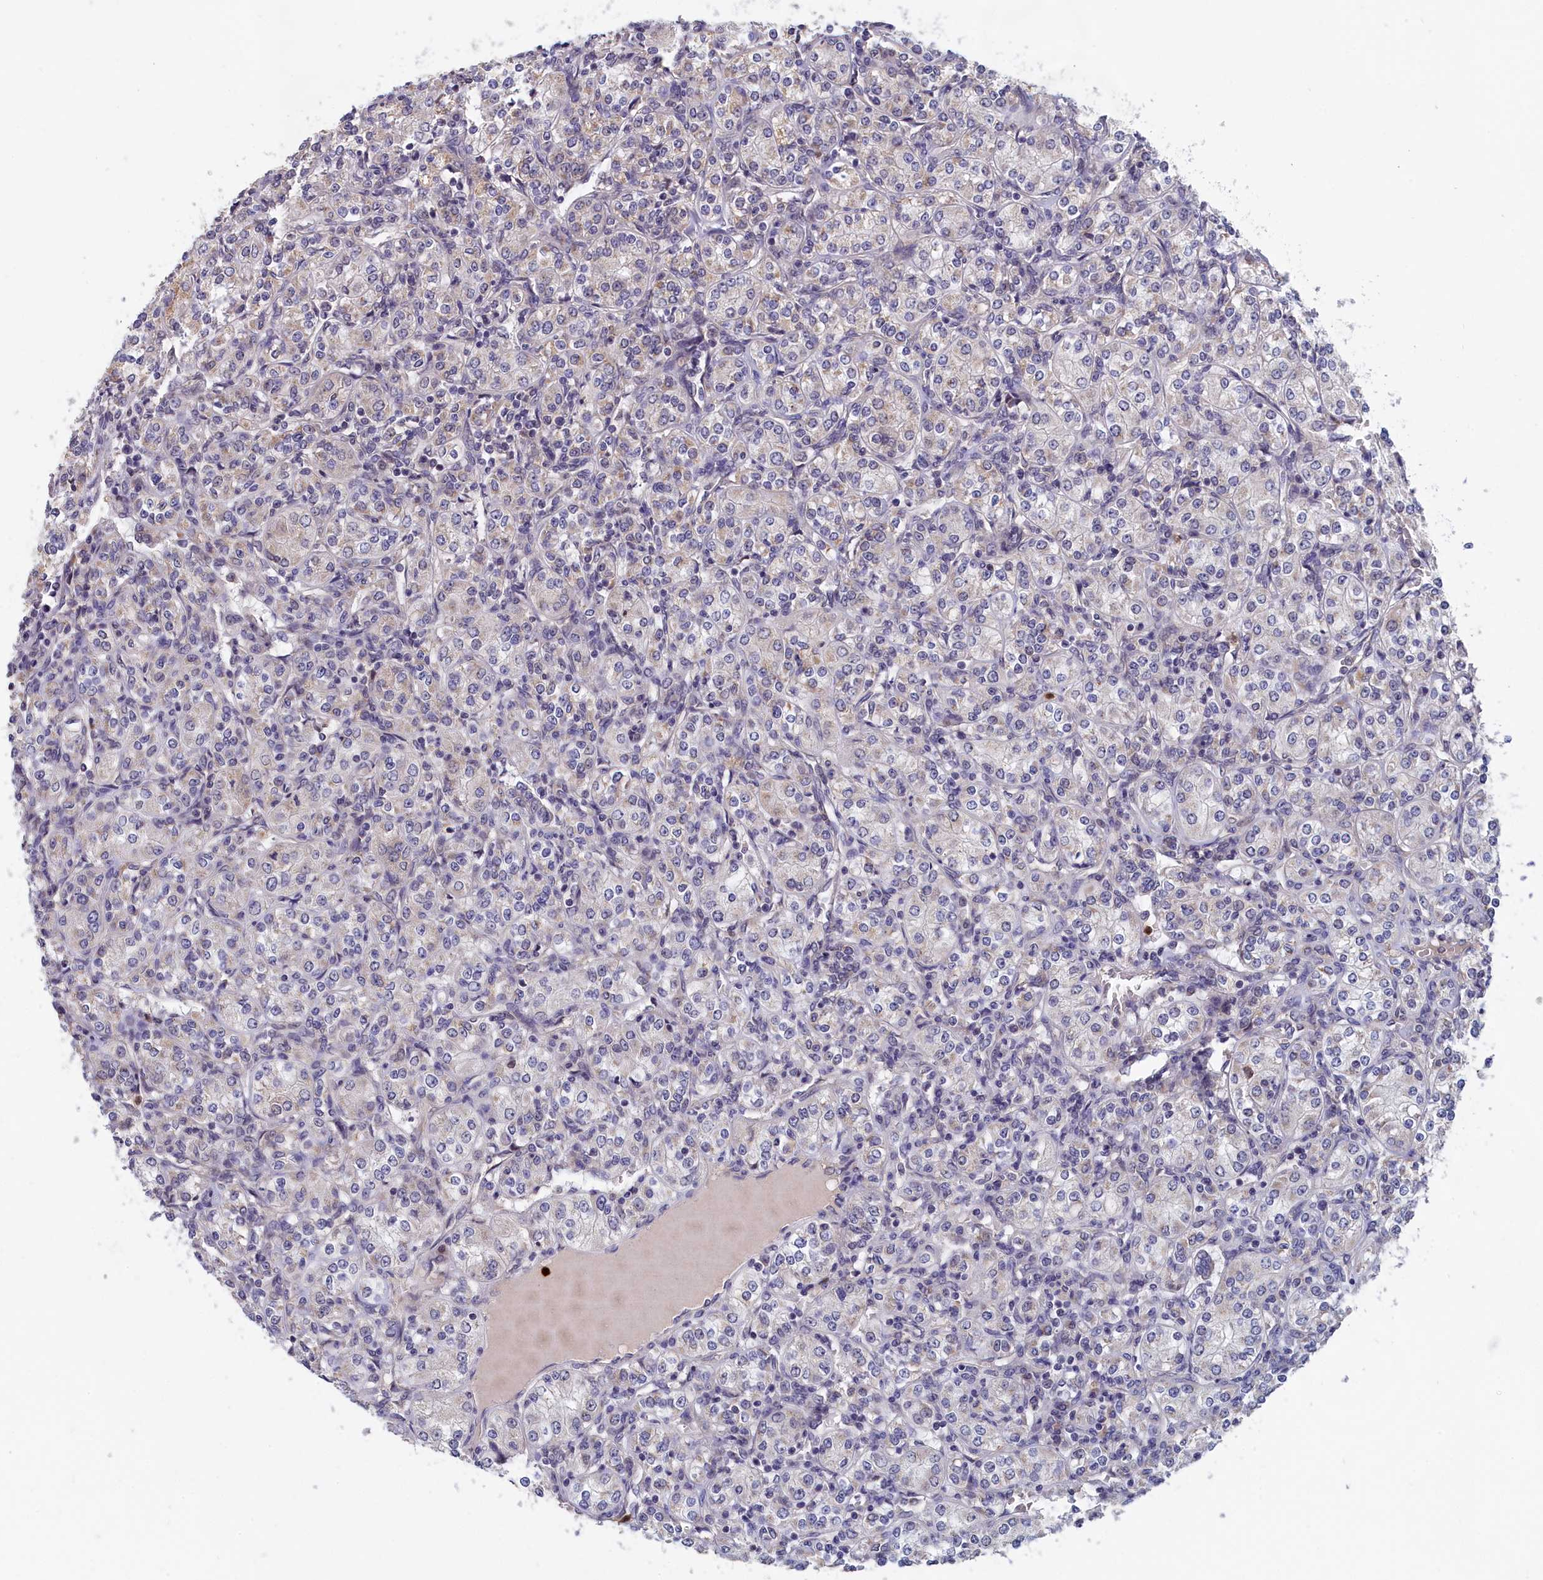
{"staining": {"intensity": "negative", "quantity": "none", "location": "none"}, "tissue": "renal cancer", "cell_type": "Tumor cells", "image_type": "cancer", "snomed": [{"axis": "morphology", "description": "Adenocarcinoma, NOS"}, {"axis": "topography", "description": "Kidney"}], "caption": "Protein analysis of renal cancer reveals no significant staining in tumor cells.", "gene": "EPB41L4B", "patient": {"sex": "male", "age": 77}}